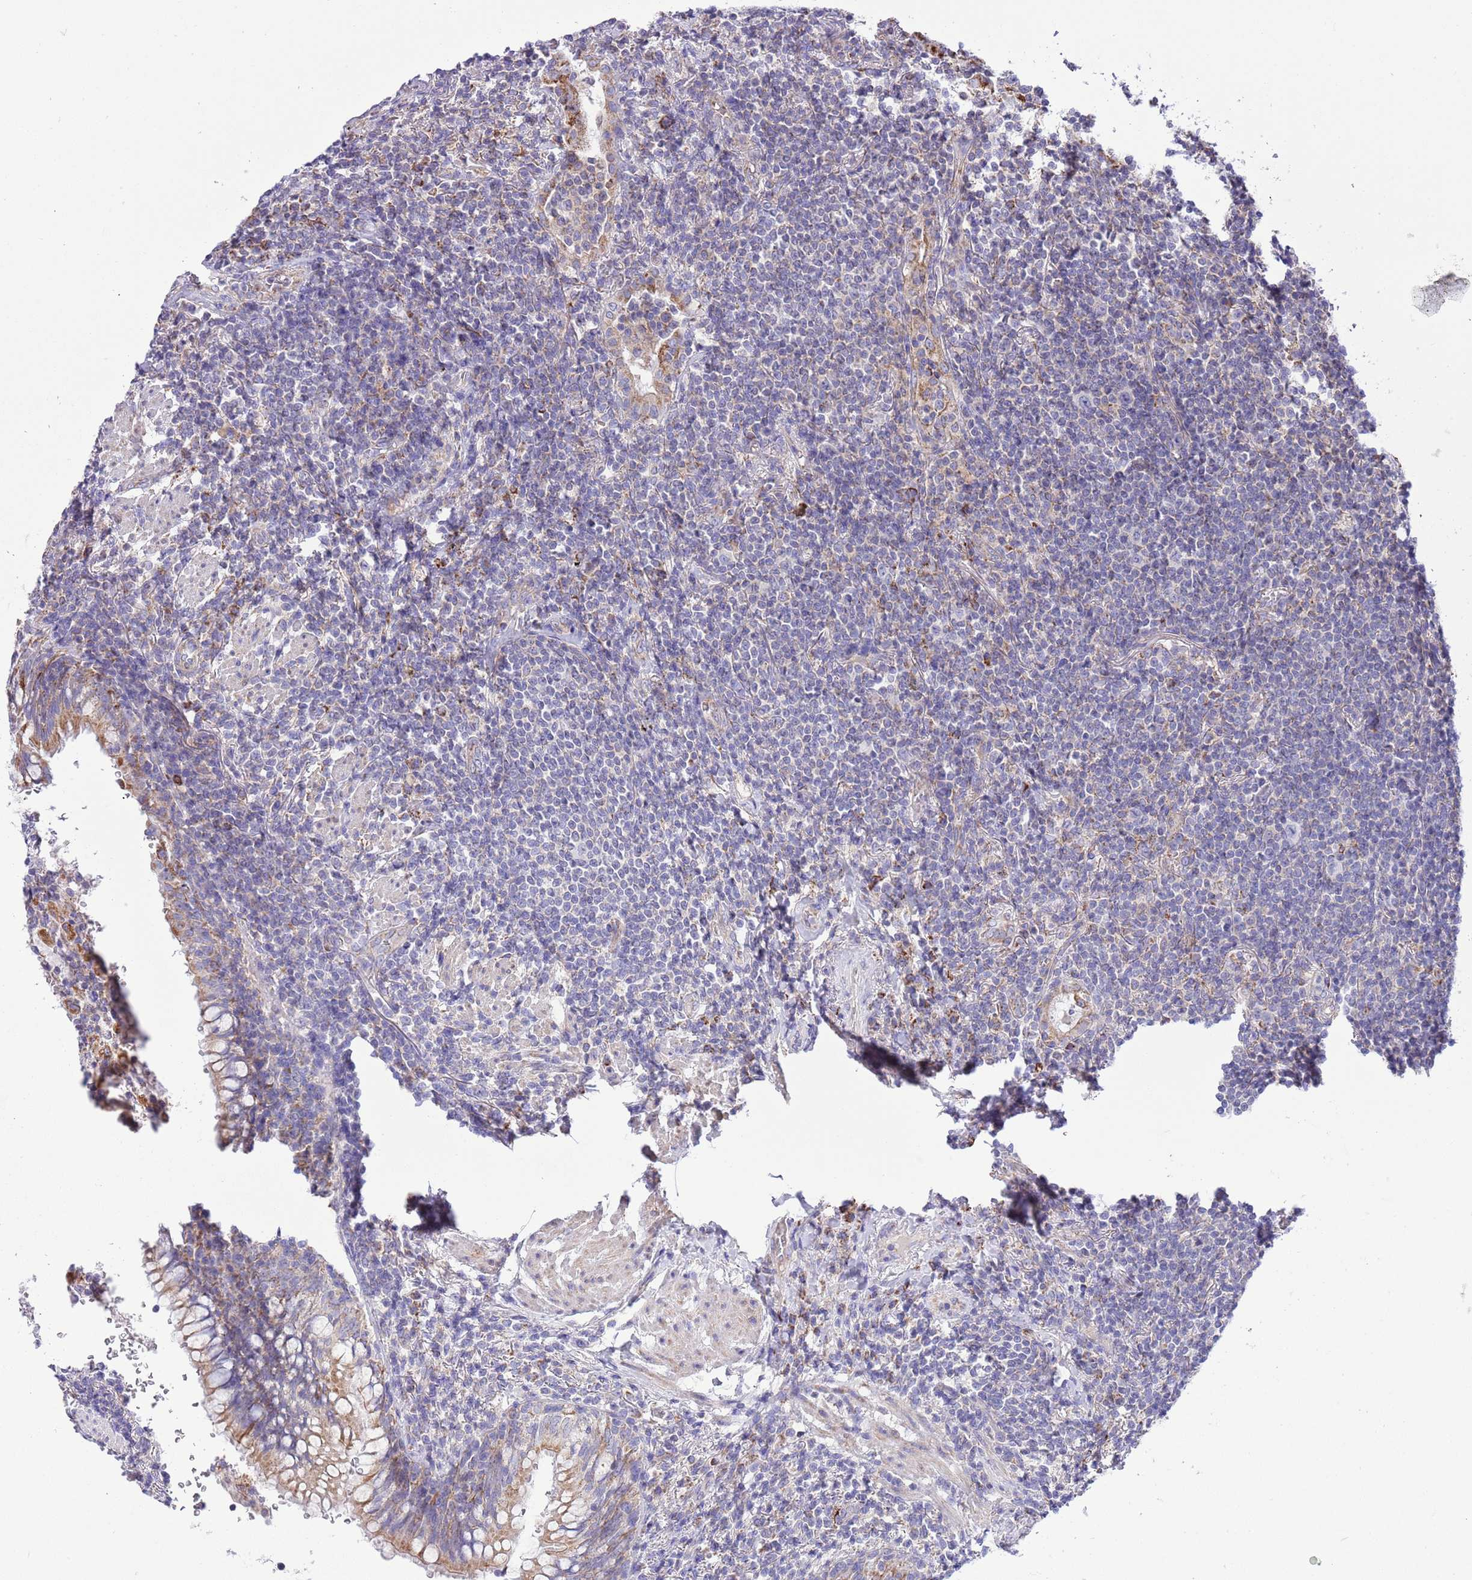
{"staining": {"intensity": "negative", "quantity": "none", "location": "none"}, "tissue": "lymphoma", "cell_type": "Tumor cells", "image_type": "cancer", "snomed": [{"axis": "morphology", "description": "Malignant lymphoma, non-Hodgkin's type, Low grade"}, {"axis": "topography", "description": "Lung"}], "caption": "A high-resolution micrograph shows IHC staining of low-grade malignant lymphoma, non-Hodgkin's type, which reveals no significant staining in tumor cells.", "gene": "SS18L2", "patient": {"sex": "female", "age": 71}}